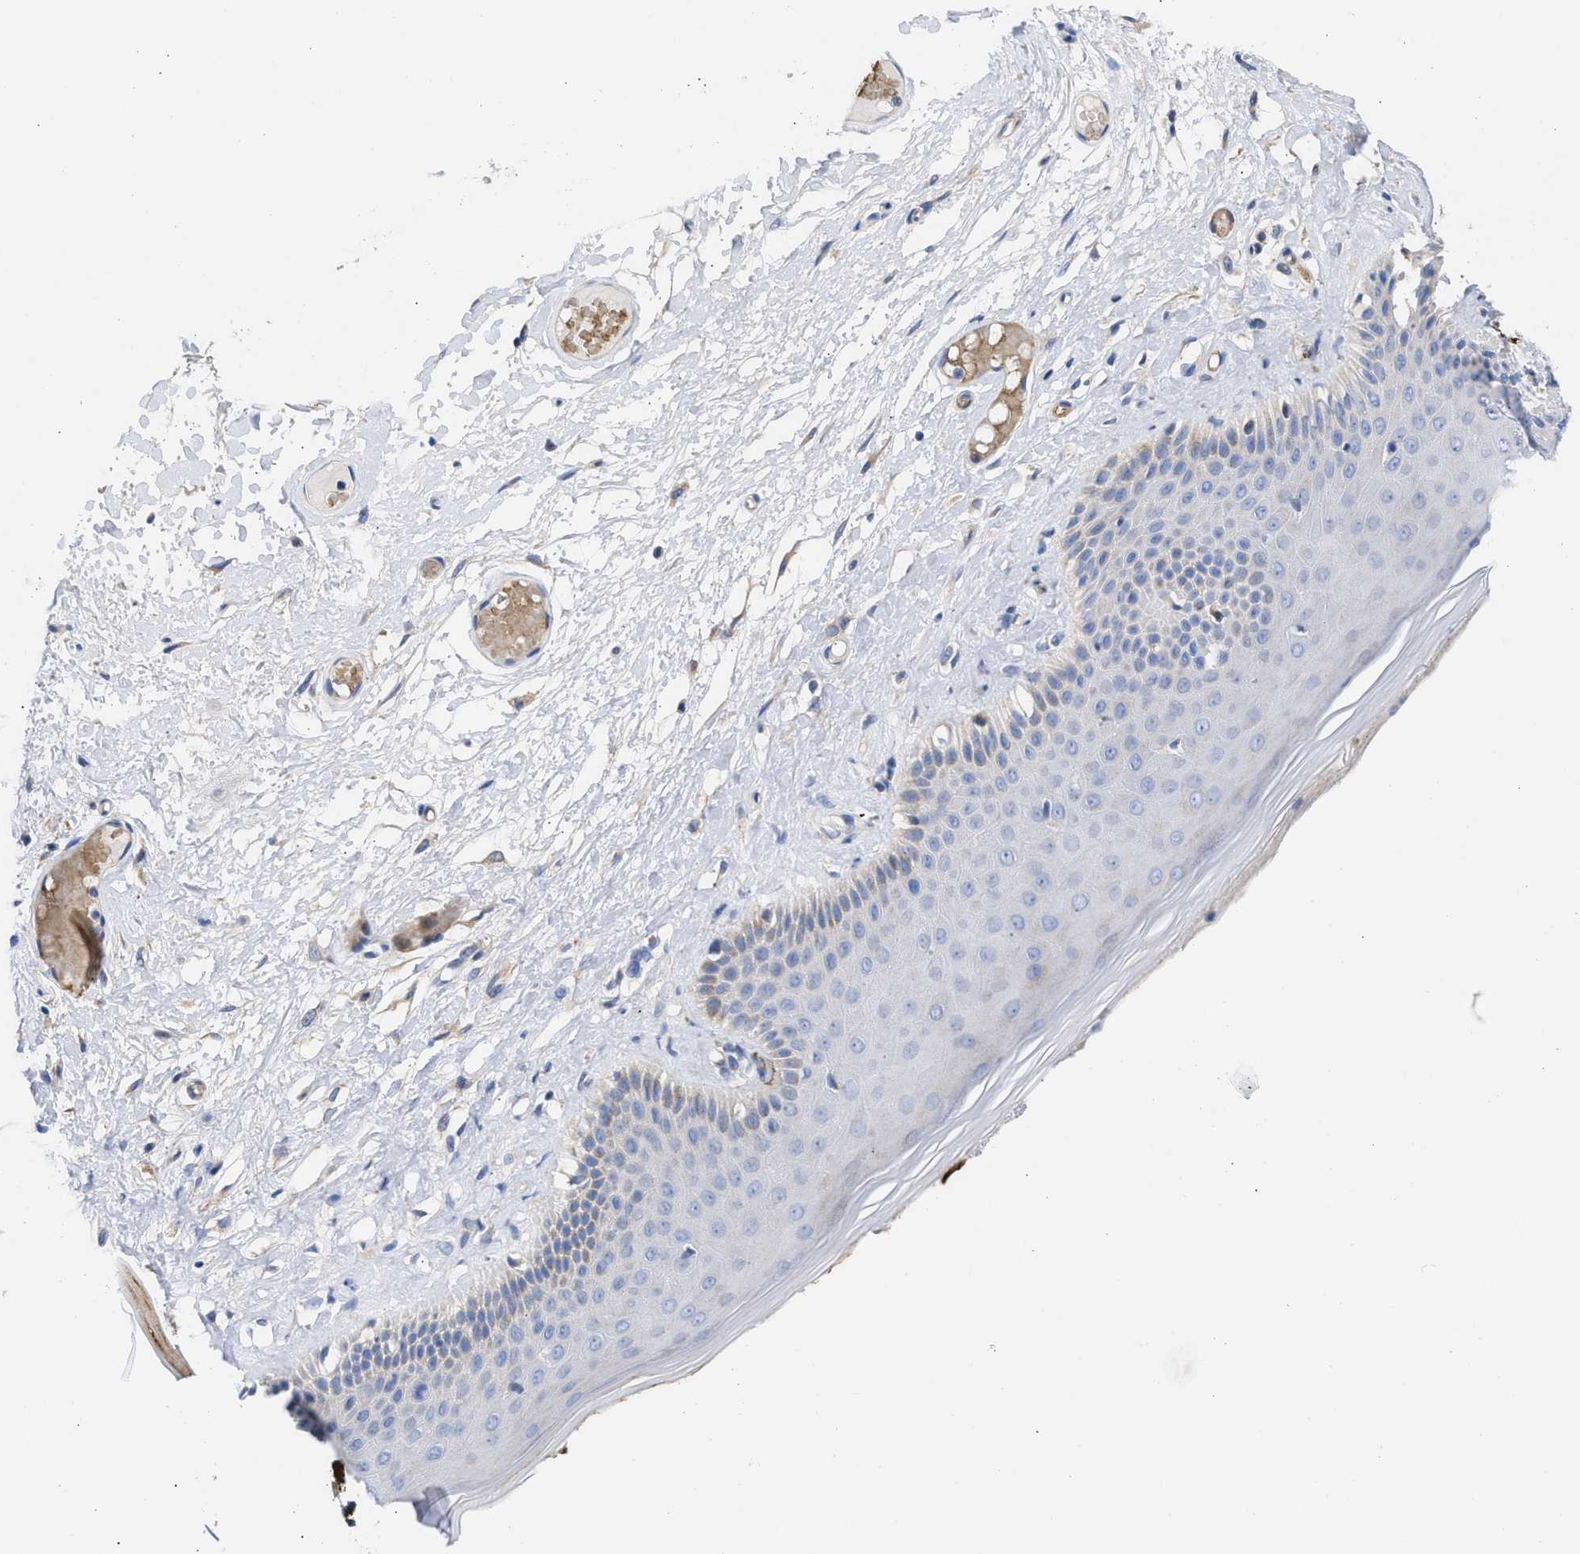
{"staining": {"intensity": "moderate", "quantity": "<25%", "location": "cytoplasmic/membranous"}, "tissue": "skin", "cell_type": "Epidermal cells", "image_type": "normal", "snomed": [{"axis": "morphology", "description": "Normal tissue, NOS"}, {"axis": "topography", "description": "Vulva"}], "caption": "Immunohistochemical staining of benign skin demonstrates low levels of moderate cytoplasmic/membranous staining in about <25% of epidermal cells. (DAB (3,3'-diaminobenzidine) IHC, brown staining for protein, blue staining for nuclei).", "gene": "BTG3", "patient": {"sex": "female", "age": 73}}